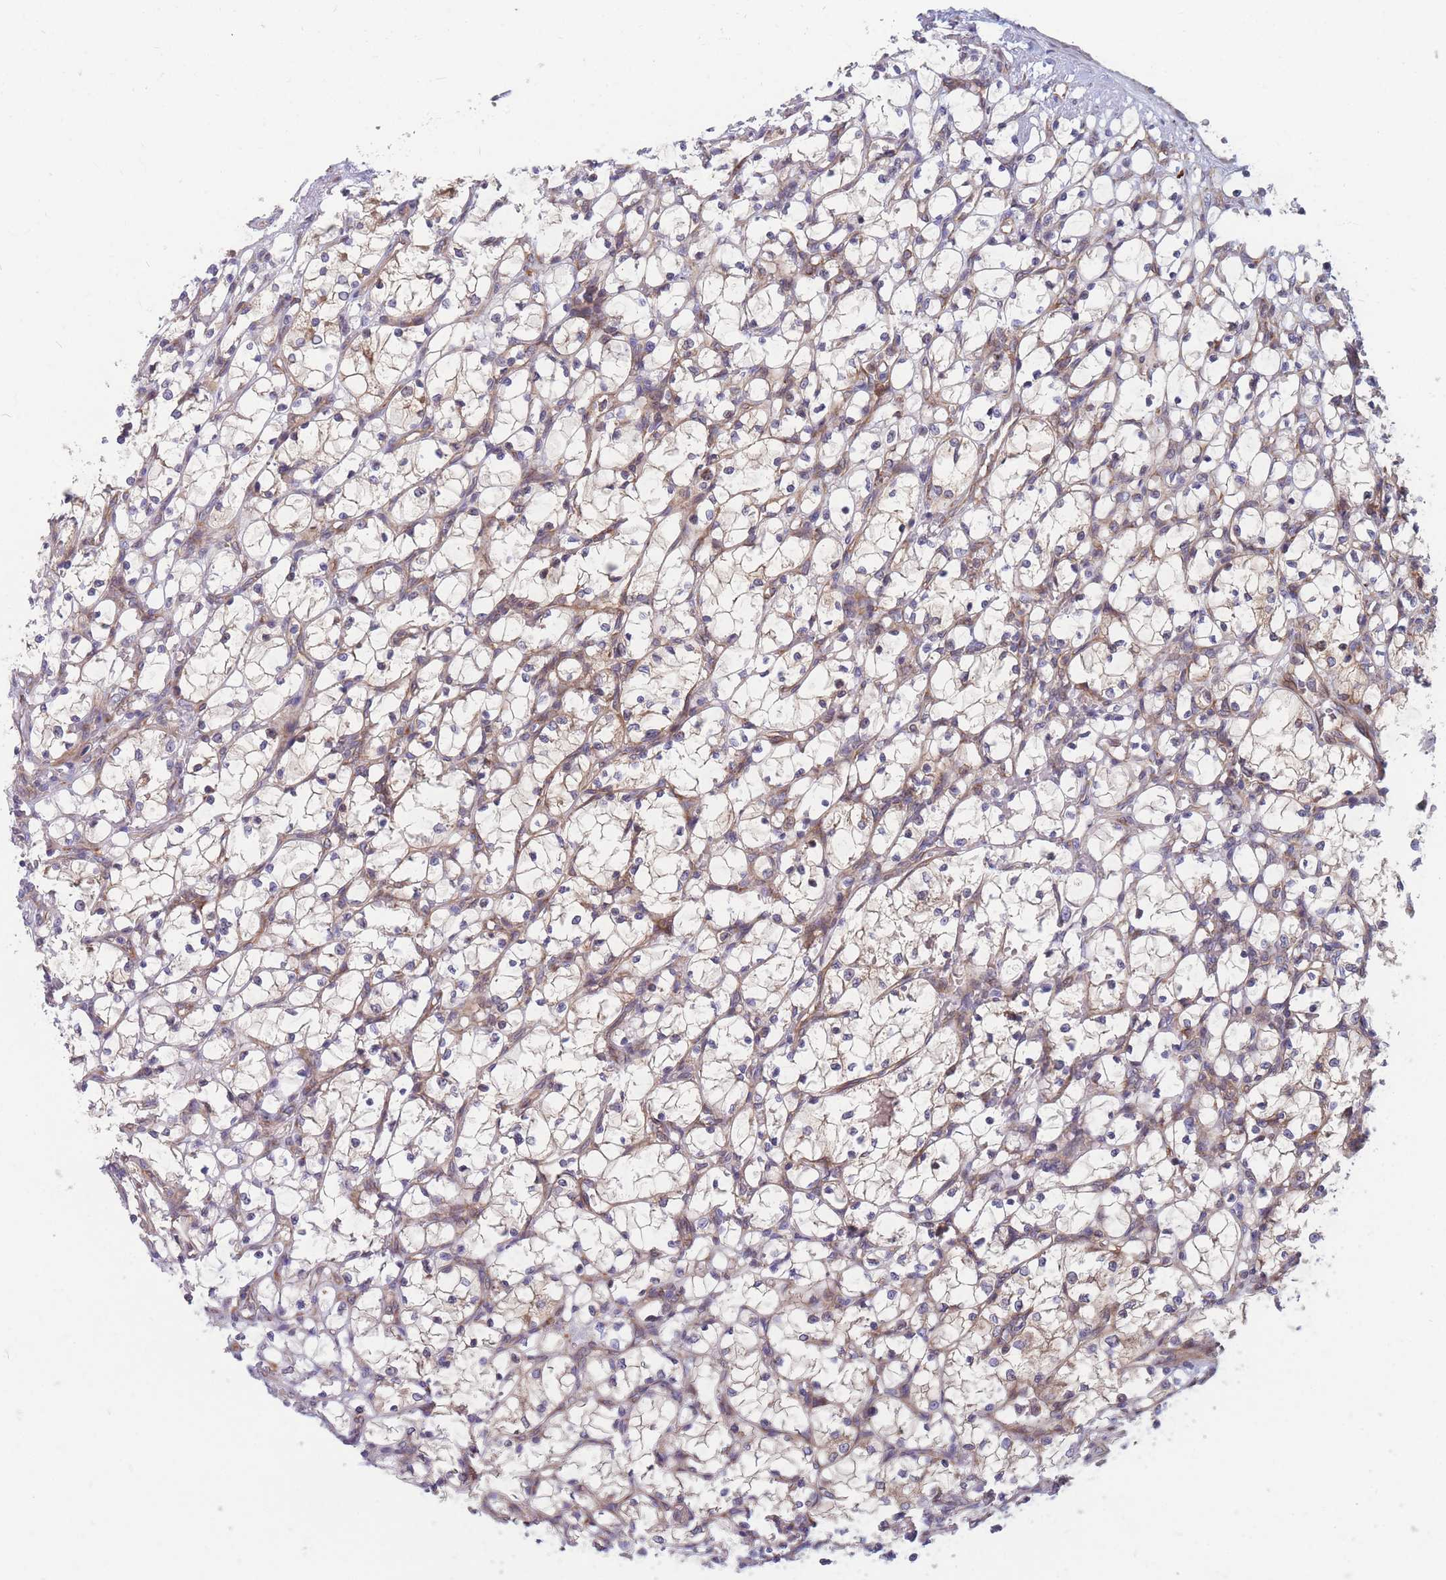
{"staining": {"intensity": "weak", "quantity": "<25%", "location": "cytoplasmic/membranous"}, "tissue": "renal cancer", "cell_type": "Tumor cells", "image_type": "cancer", "snomed": [{"axis": "morphology", "description": "Adenocarcinoma, NOS"}, {"axis": "topography", "description": "Kidney"}], "caption": "High power microscopy image of an immunohistochemistry image of renal cancer (adenocarcinoma), revealing no significant positivity in tumor cells.", "gene": "TMEM131L", "patient": {"sex": "female", "age": 69}}